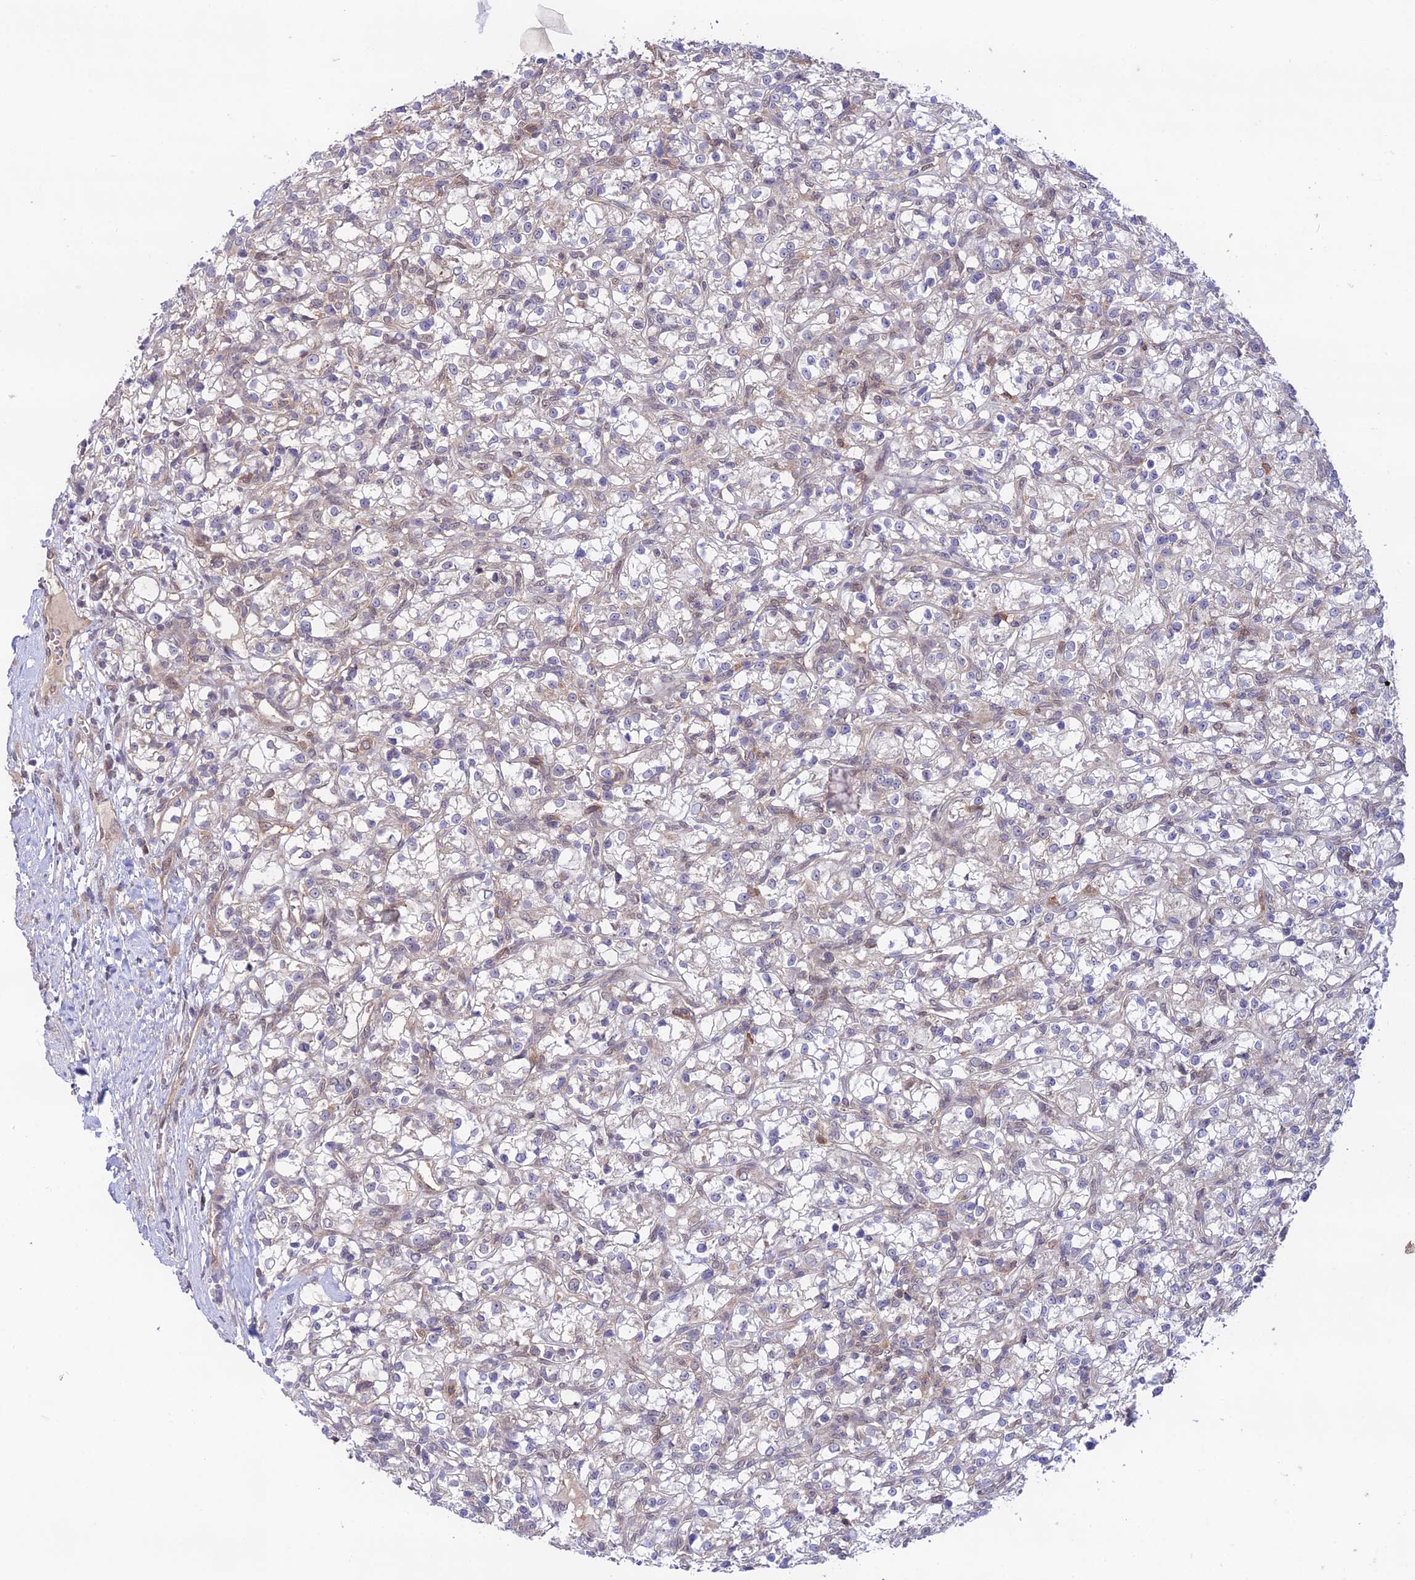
{"staining": {"intensity": "negative", "quantity": "none", "location": "none"}, "tissue": "renal cancer", "cell_type": "Tumor cells", "image_type": "cancer", "snomed": [{"axis": "morphology", "description": "Adenocarcinoma, NOS"}, {"axis": "topography", "description": "Kidney"}], "caption": "This is an IHC photomicrograph of human adenocarcinoma (renal). There is no positivity in tumor cells.", "gene": "TRIM40", "patient": {"sex": "female", "age": 59}}